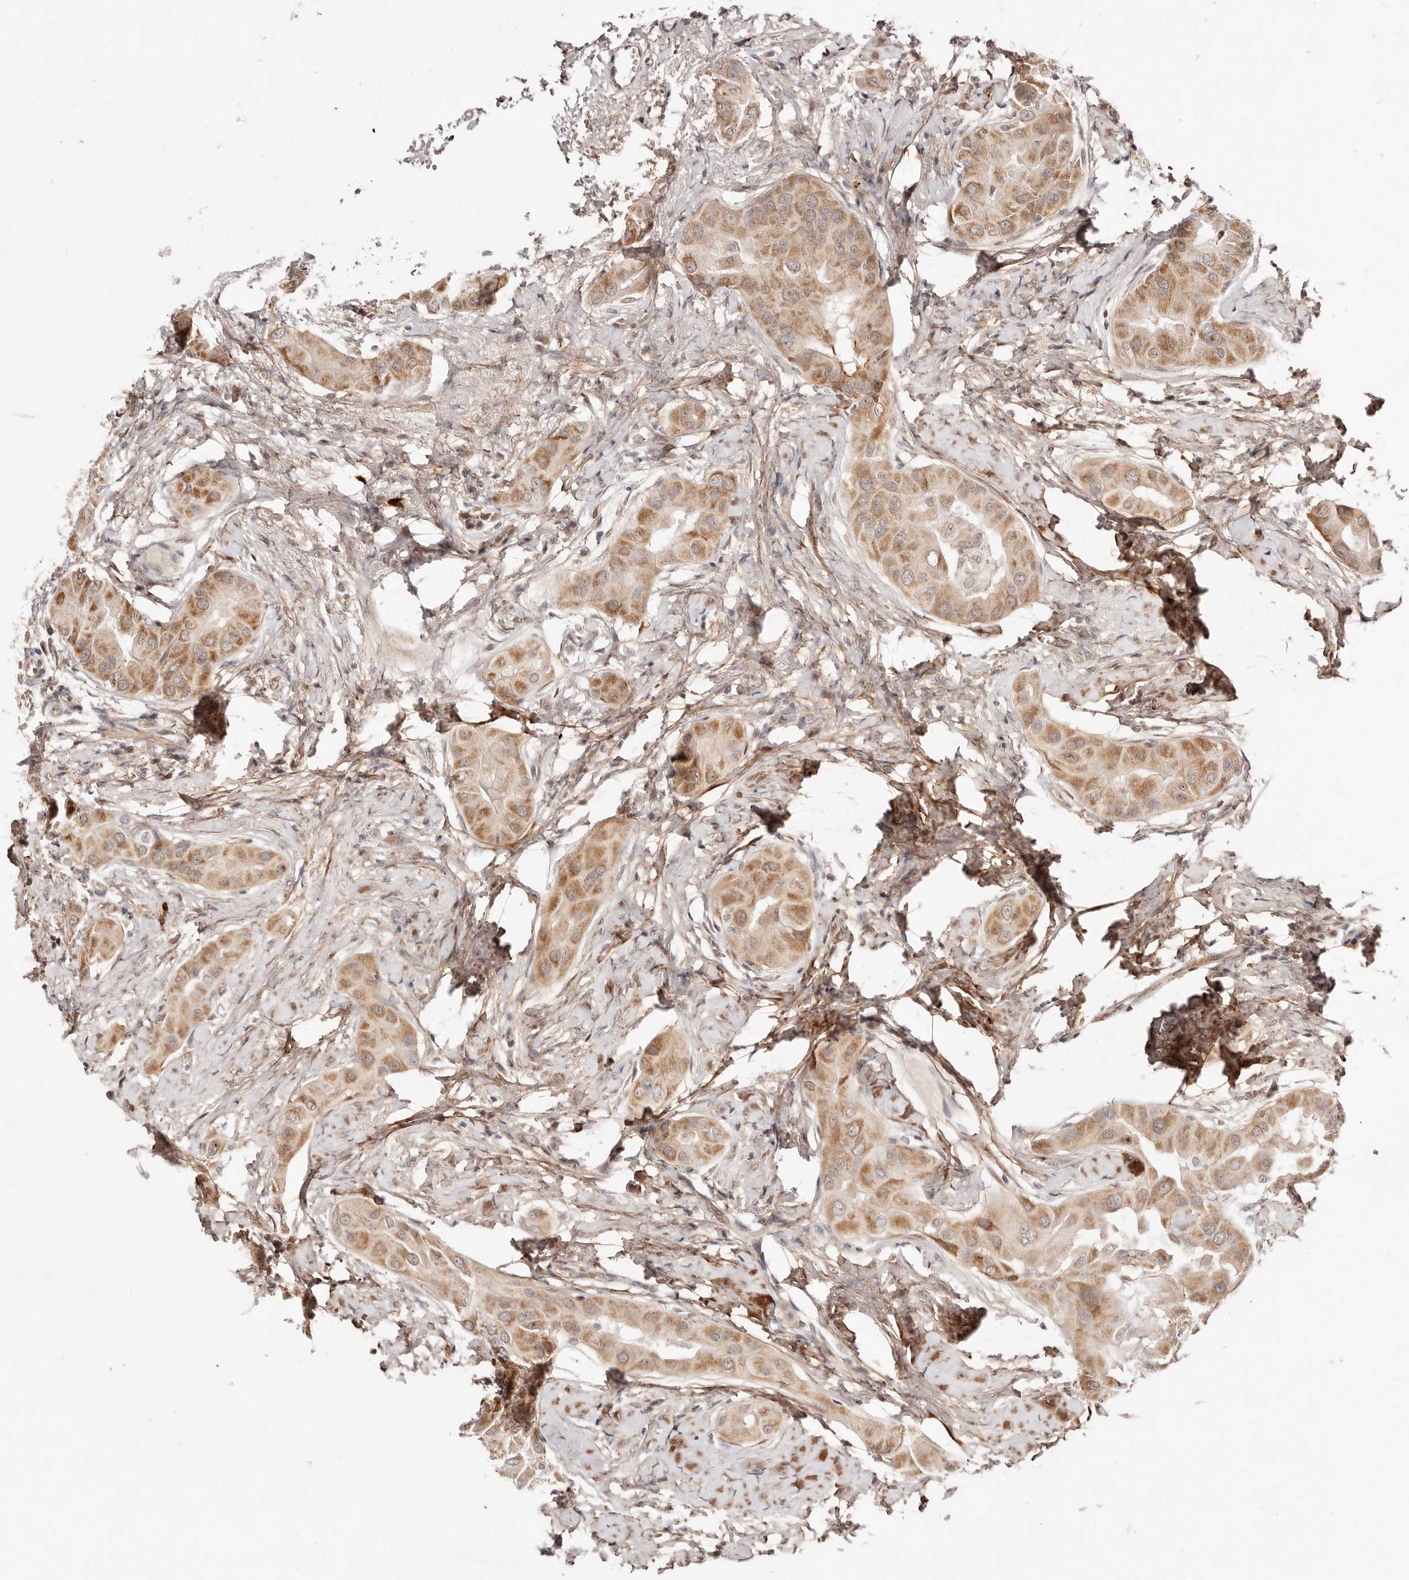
{"staining": {"intensity": "moderate", "quantity": ">75%", "location": "cytoplasmic/membranous"}, "tissue": "thyroid cancer", "cell_type": "Tumor cells", "image_type": "cancer", "snomed": [{"axis": "morphology", "description": "Papillary adenocarcinoma, NOS"}, {"axis": "topography", "description": "Thyroid gland"}], "caption": "This micrograph displays thyroid cancer (papillary adenocarcinoma) stained with immunohistochemistry (IHC) to label a protein in brown. The cytoplasmic/membranous of tumor cells show moderate positivity for the protein. Nuclei are counter-stained blue.", "gene": "WRN", "patient": {"sex": "male", "age": 33}}